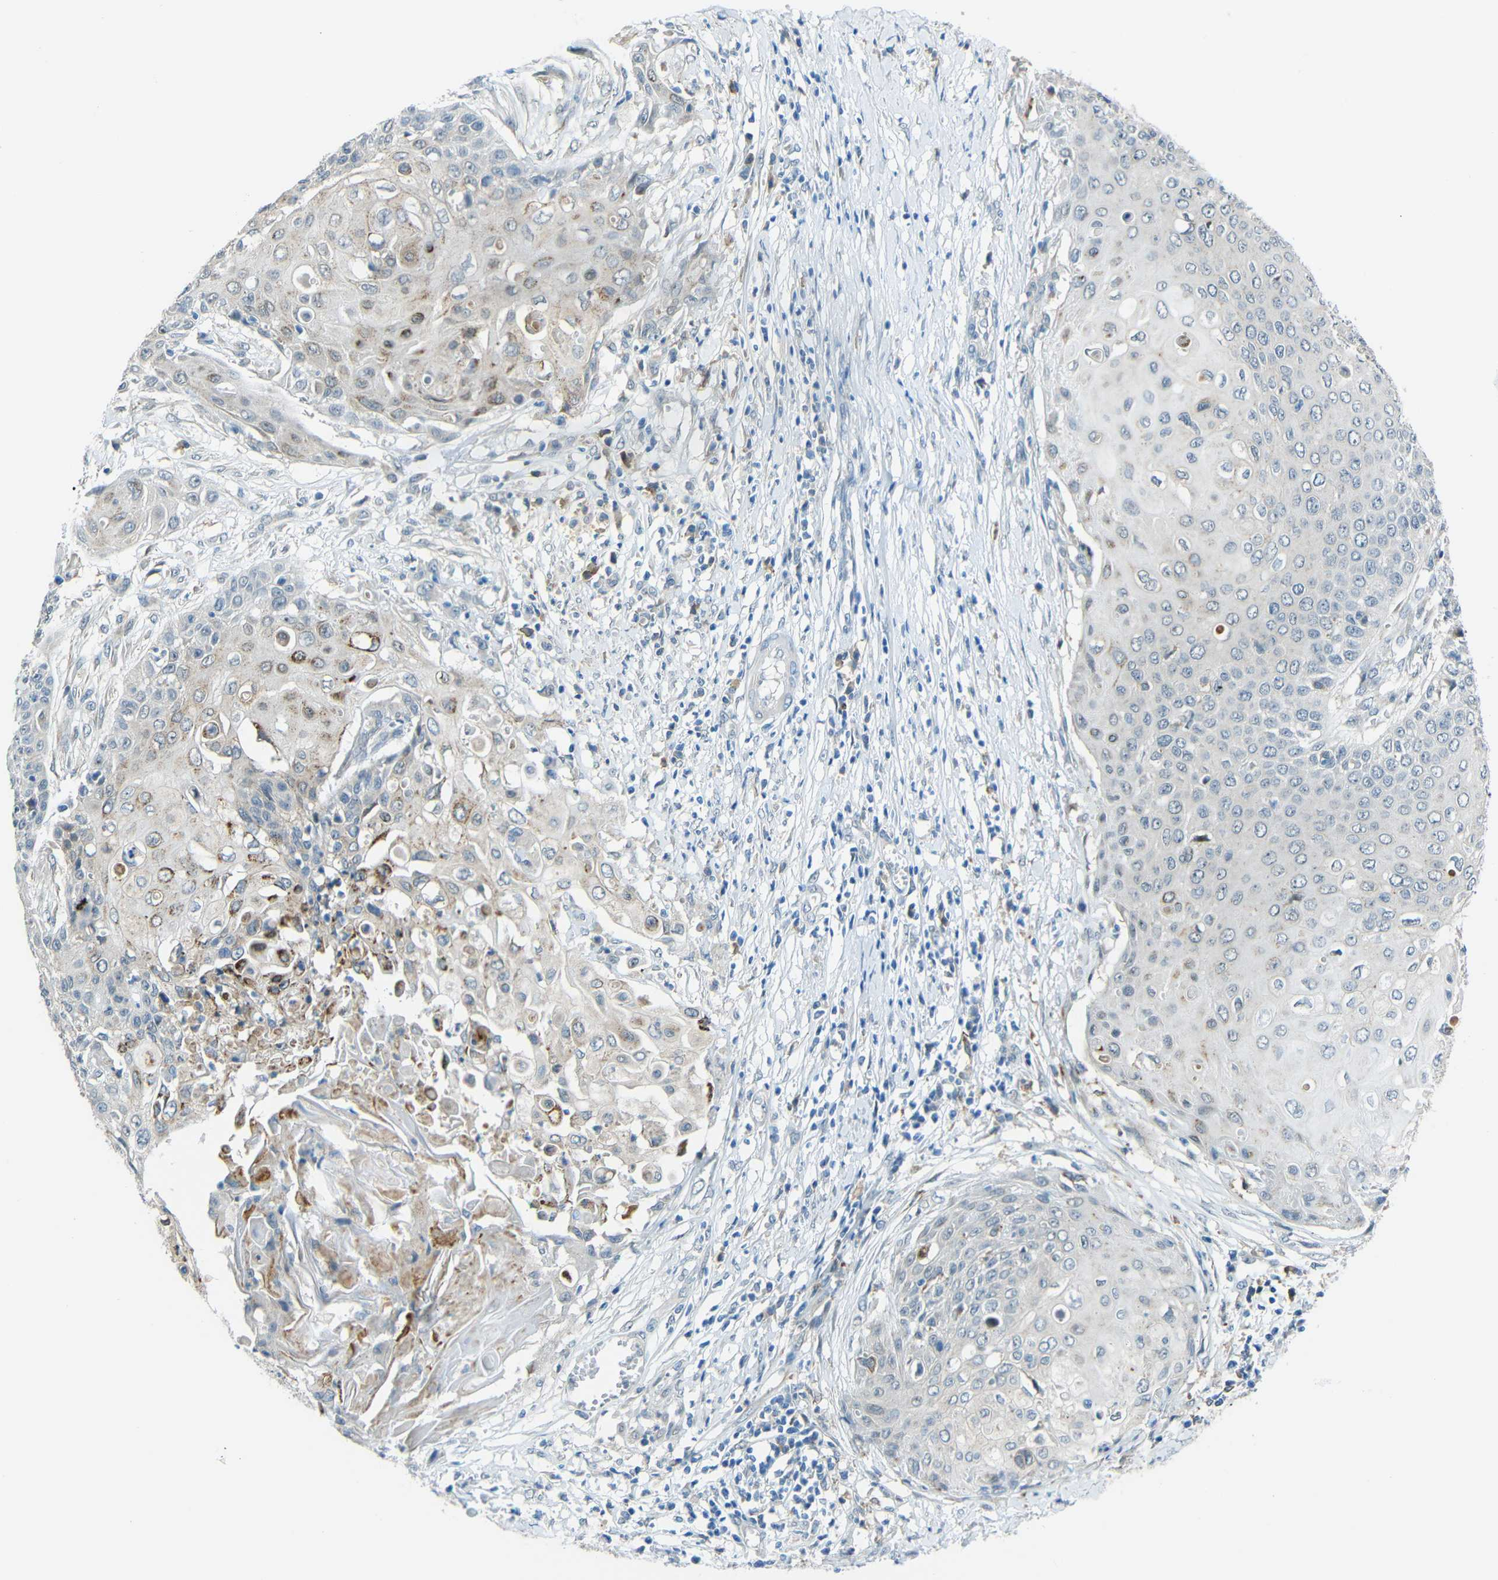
{"staining": {"intensity": "negative", "quantity": "none", "location": "none"}, "tissue": "cervical cancer", "cell_type": "Tumor cells", "image_type": "cancer", "snomed": [{"axis": "morphology", "description": "Squamous cell carcinoma, NOS"}, {"axis": "topography", "description": "Cervix"}], "caption": "Tumor cells show no significant expression in cervical squamous cell carcinoma.", "gene": "ANKRD22", "patient": {"sex": "female", "age": 39}}